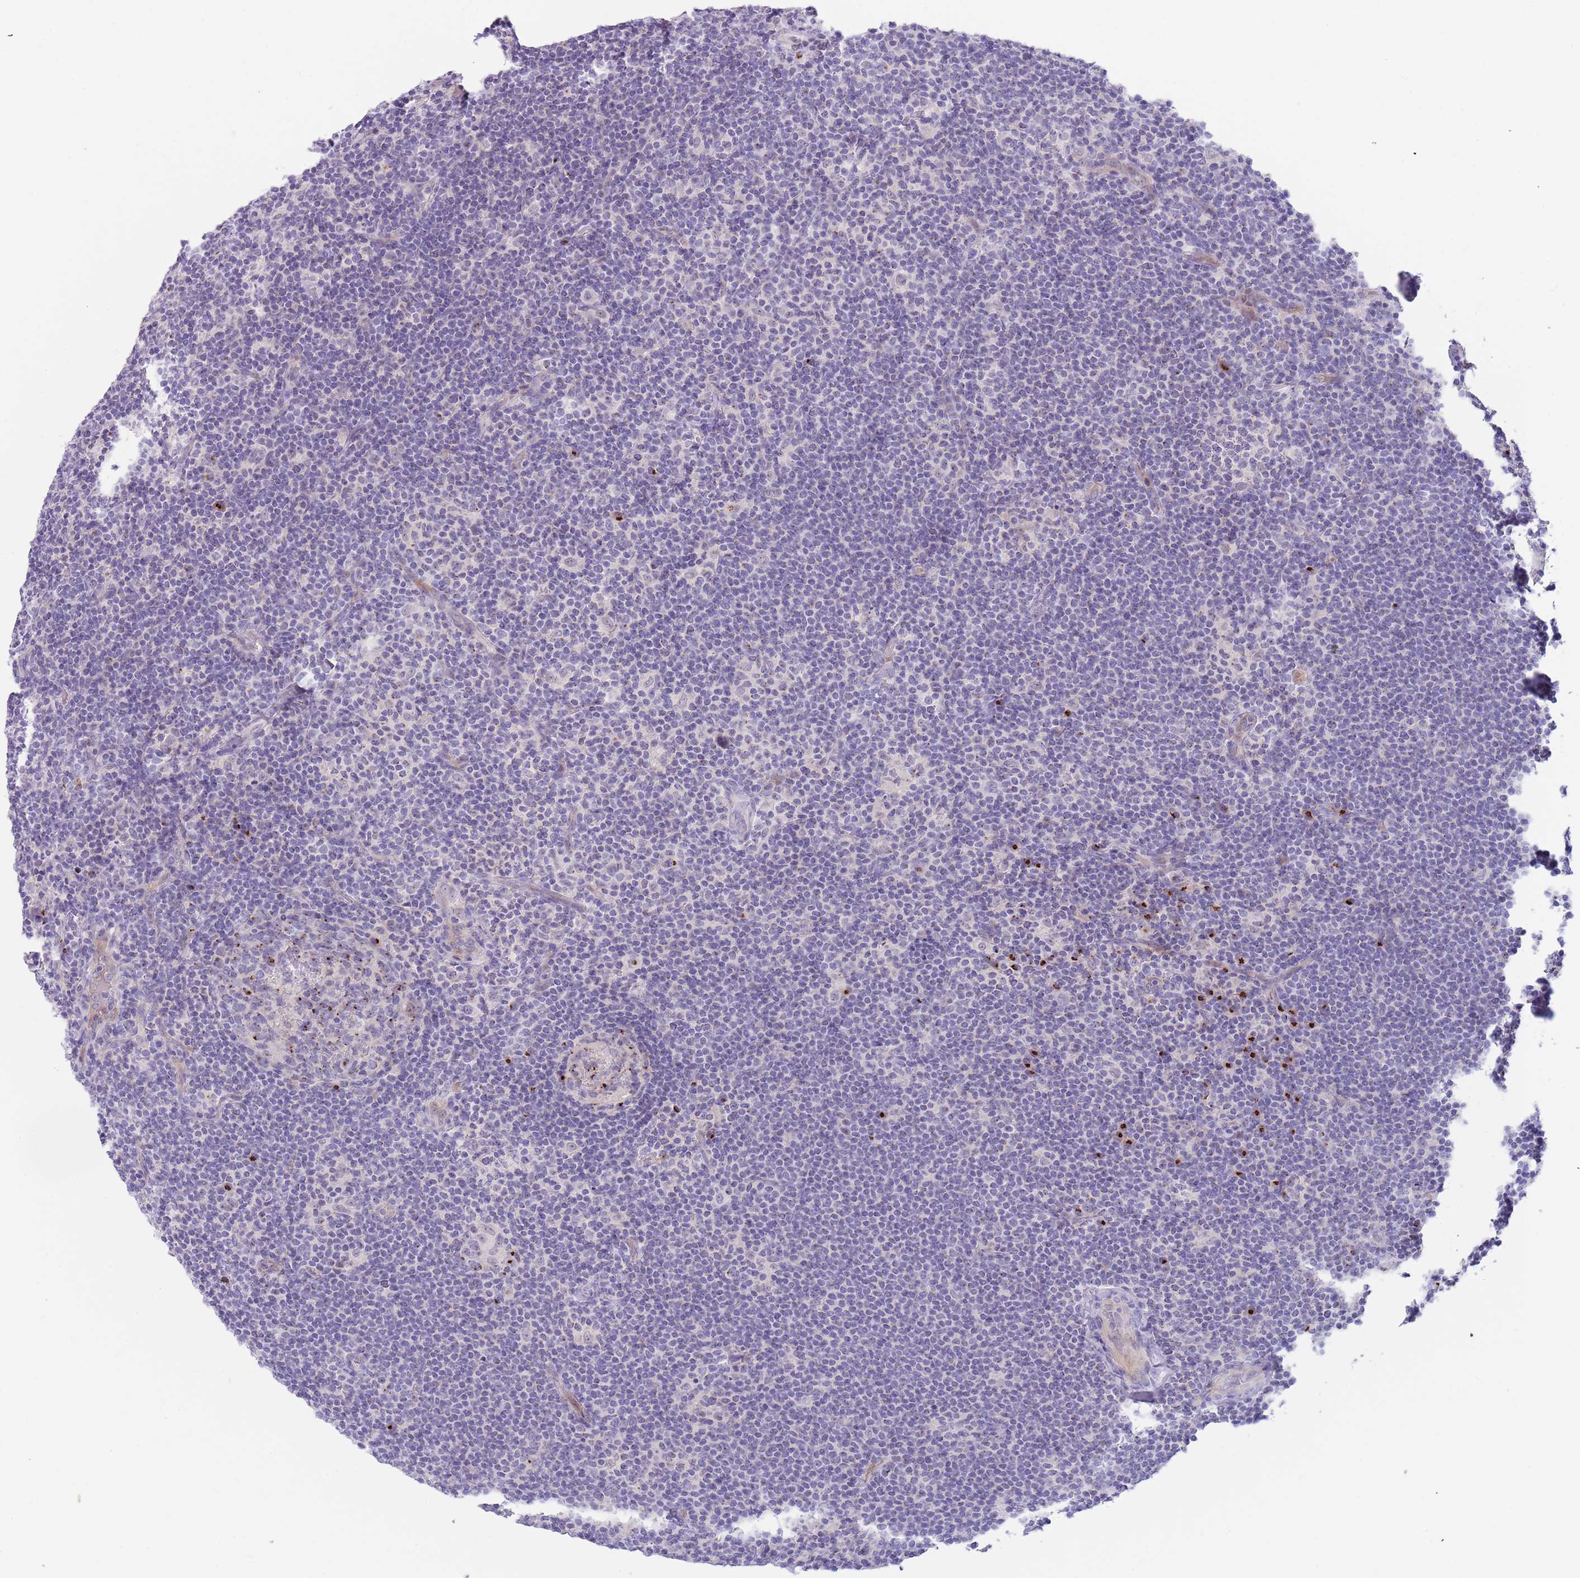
{"staining": {"intensity": "negative", "quantity": "none", "location": "none"}, "tissue": "lymphoma", "cell_type": "Tumor cells", "image_type": "cancer", "snomed": [{"axis": "morphology", "description": "Hodgkin's disease, NOS"}, {"axis": "topography", "description": "Lymph node"}], "caption": "Immunohistochemical staining of Hodgkin's disease exhibits no significant positivity in tumor cells.", "gene": "C2CD3", "patient": {"sex": "female", "age": 57}}